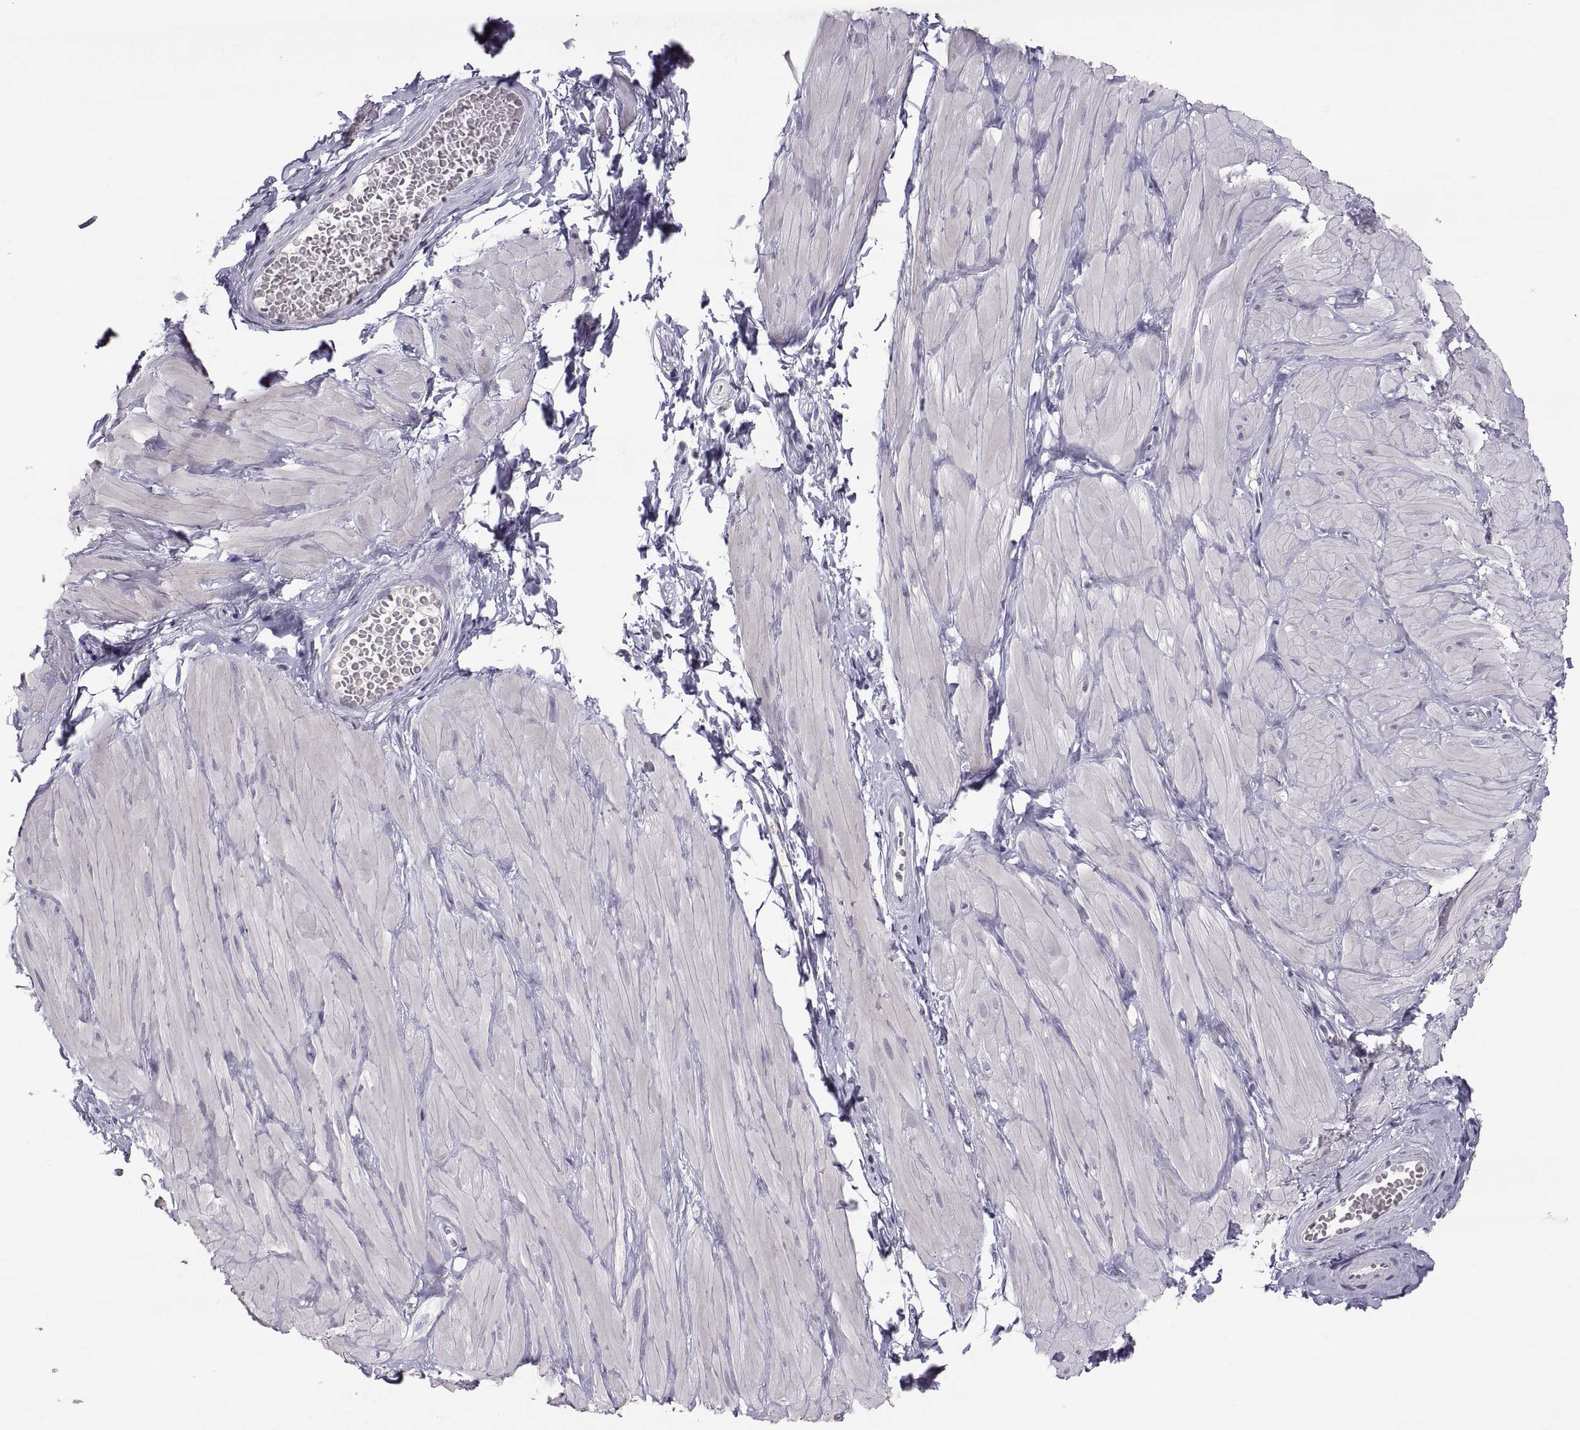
{"staining": {"intensity": "negative", "quantity": "none", "location": "none"}, "tissue": "soft tissue", "cell_type": "Fibroblasts", "image_type": "normal", "snomed": [{"axis": "morphology", "description": "Normal tissue, NOS"}, {"axis": "topography", "description": "Smooth muscle"}, {"axis": "topography", "description": "Peripheral nerve tissue"}], "caption": "Micrograph shows no significant protein expression in fibroblasts of normal soft tissue. (DAB immunohistochemistry (IHC) with hematoxylin counter stain).", "gene": "PTN", "patient": {"sex": "male", "age": 22}}